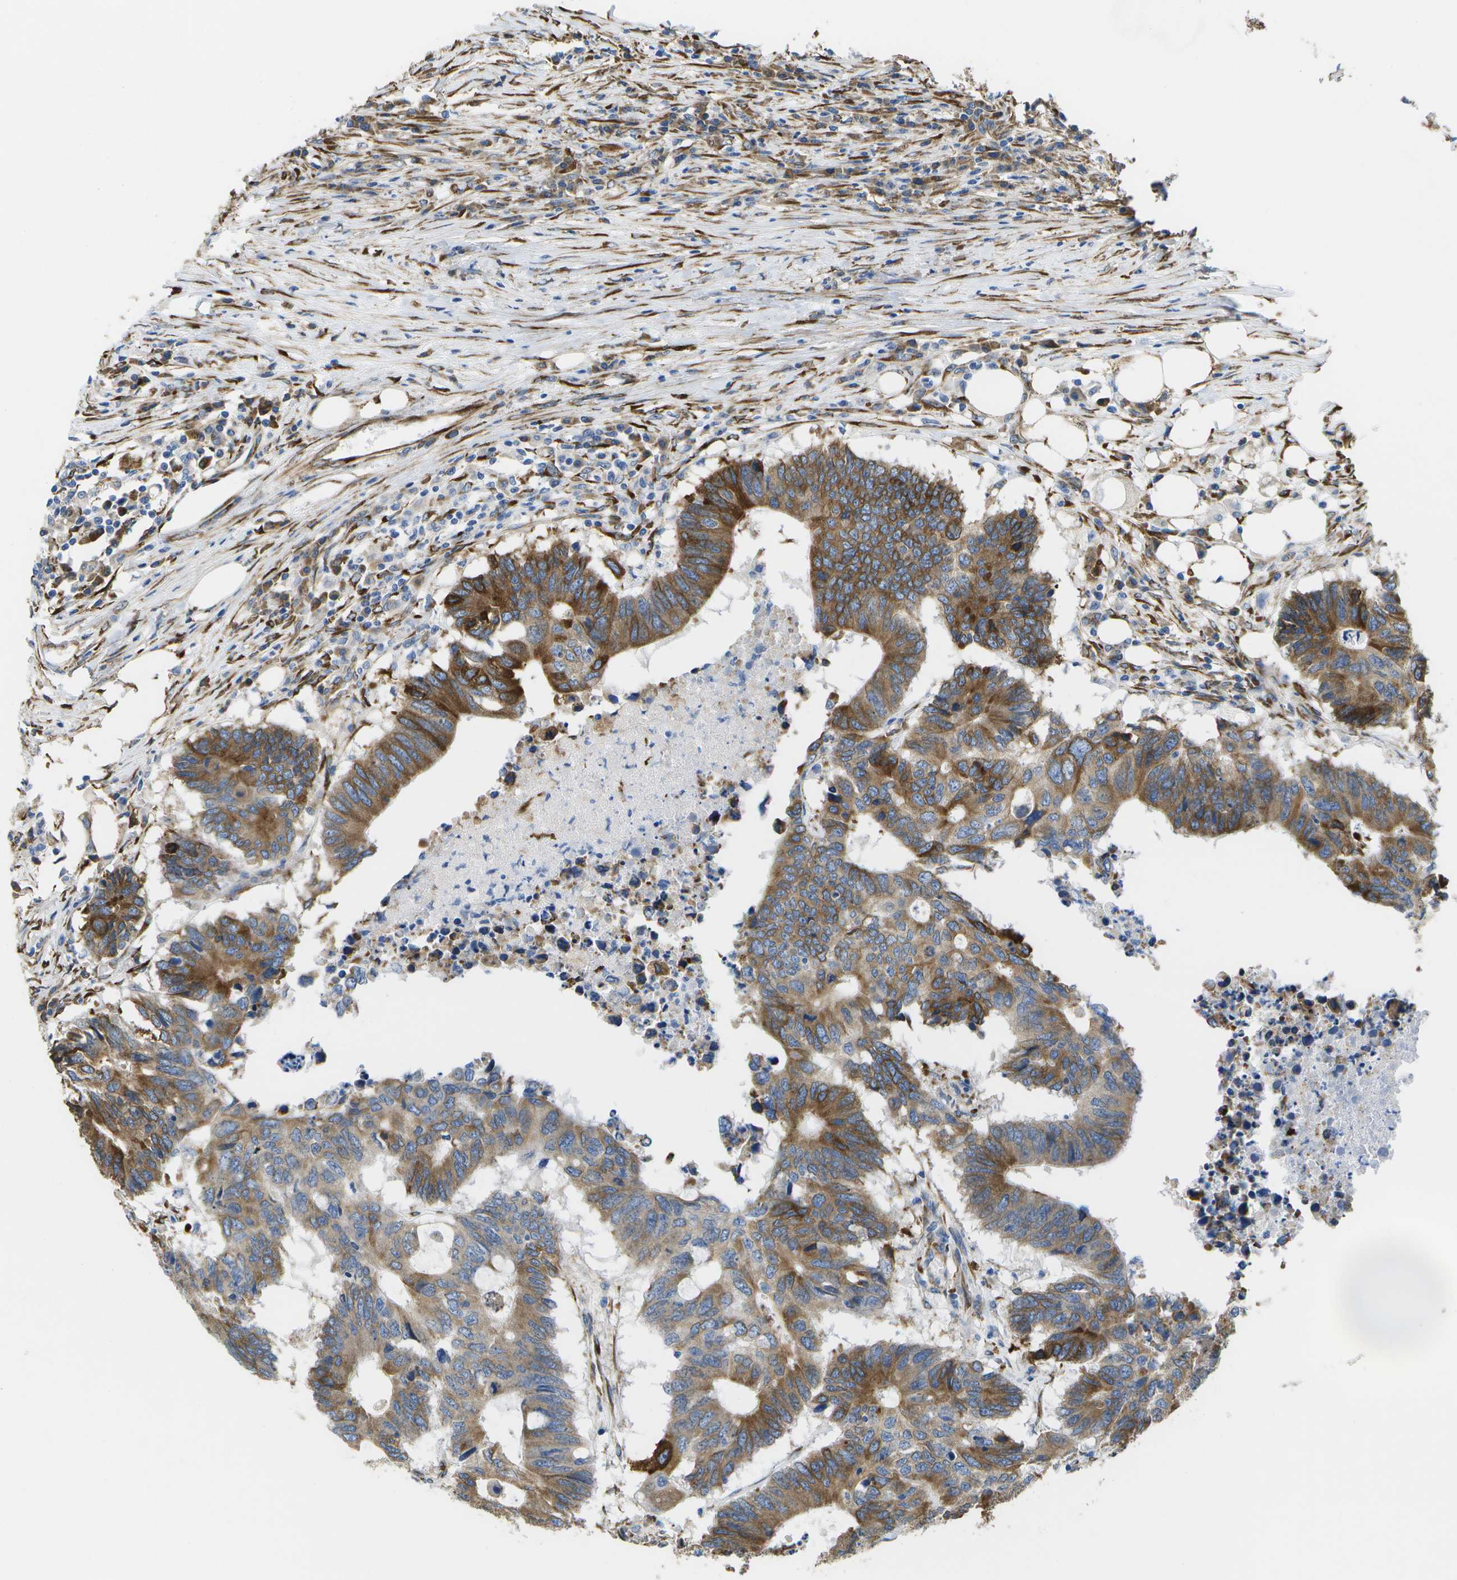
{"staining": {"intensity": "strong", "quantity": ">75%", "location": "cytoplasmic/membranous"}, "tissue": "colorectal cancer", "cell_type": "Tumor cells", "image_type": "cancer", "snomed": [{"axis": "morphology", "description": "Adenocarcinoma, NOS"}, {"axis": "topography", "description": "Colon"}], "caption": "This is a photomicrograph of IHC staining of colorectal cancer, which shows strong staining in the cytoplasmic/membranous of tumor cells.", "gene": "ZDHHC17", "patient": {"sex": "male", "age": 71}}